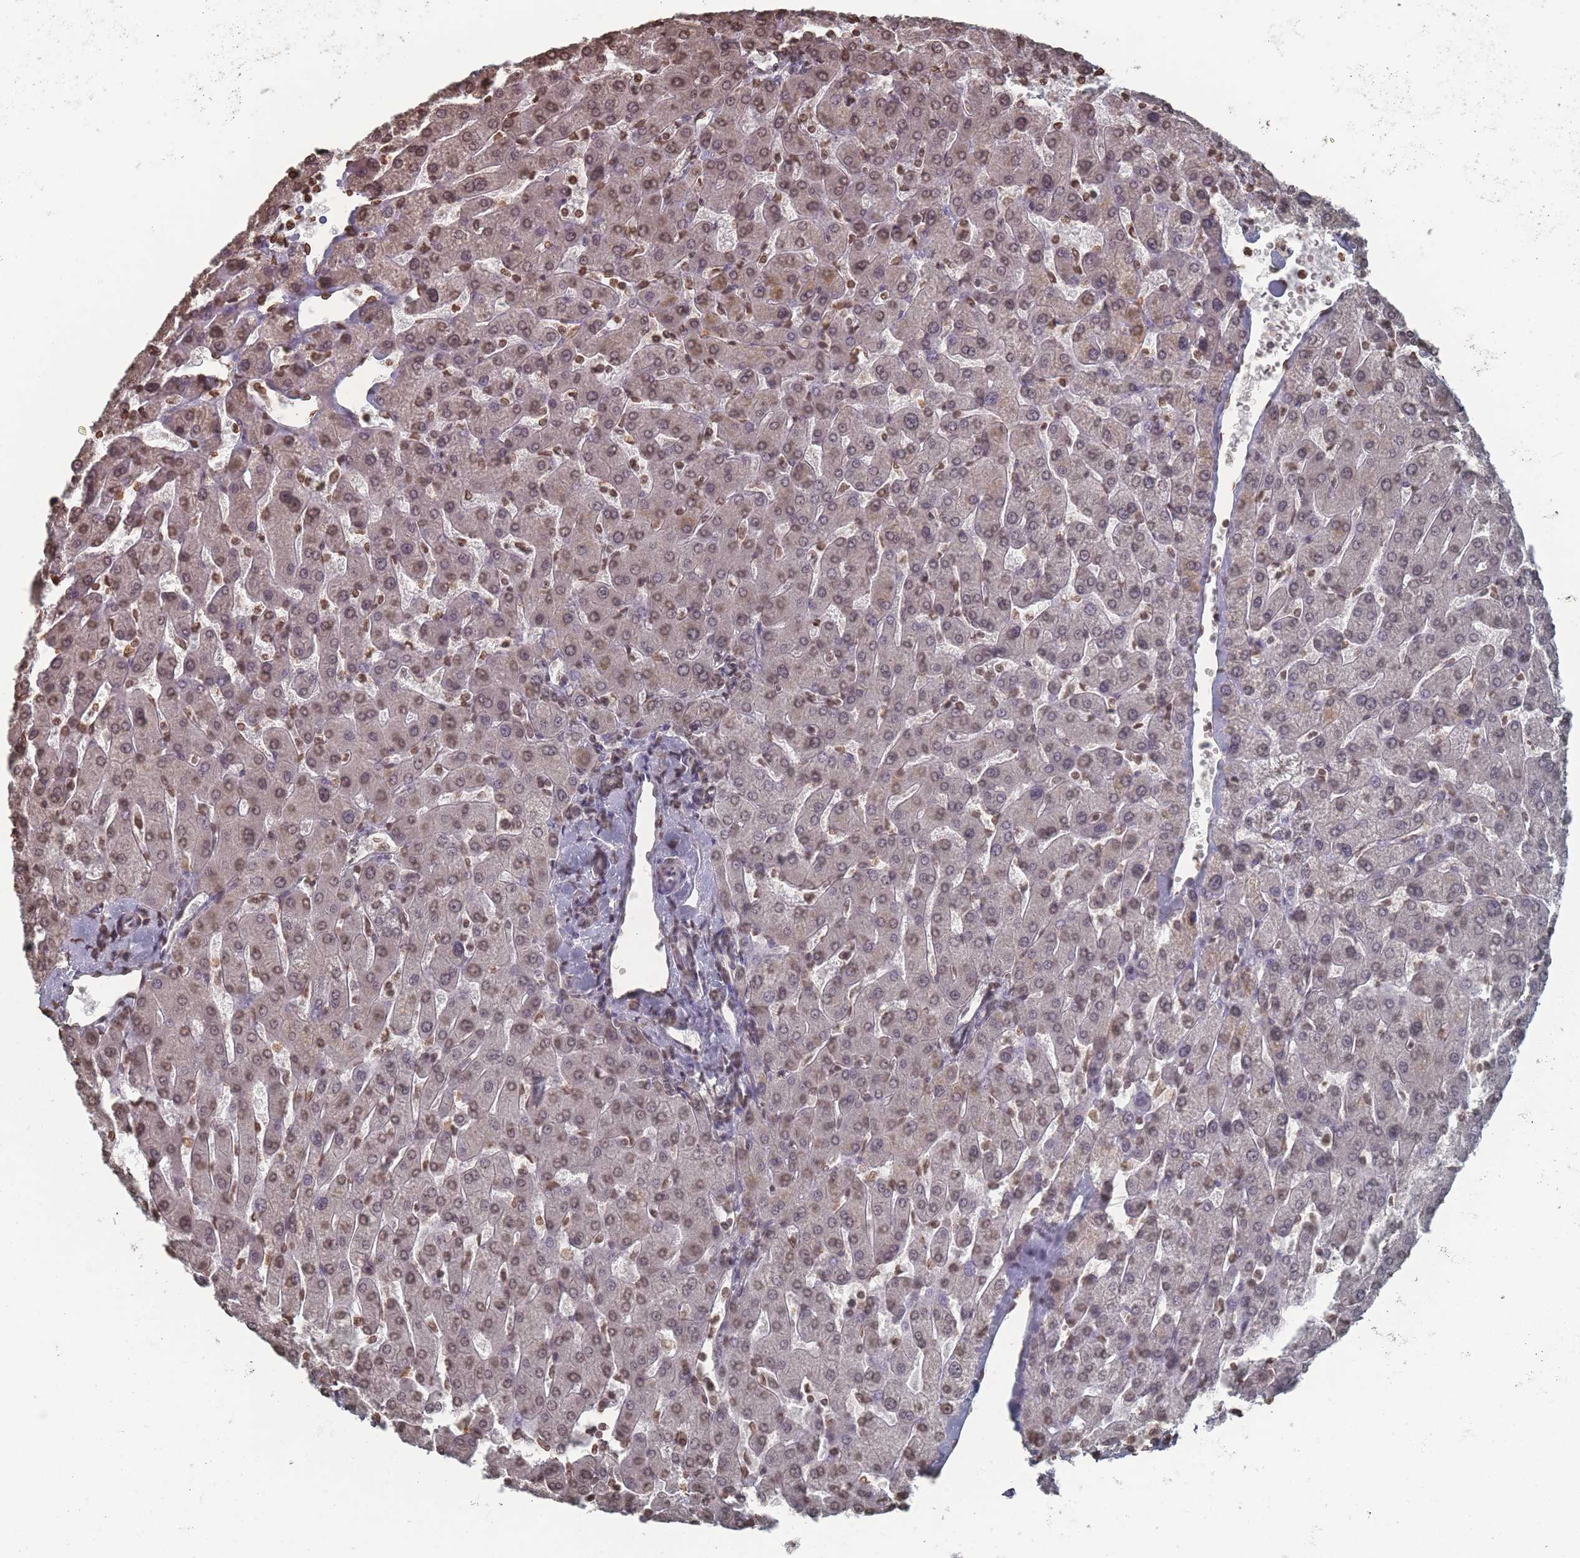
{"staining": {"intensity": "weak", "quantity": ">75%", "location": "nuclear"}, "tissue": "liver", "cell_type": "Cholangiocytes", "image_type": "normal", "snomed": [{"axis": "morphology", "description": "Normal tissue, NOS"}, {"axis": "topography", "description": "Liver"}], "caption": "An immunohistochemistry histopathology image of unremarkable tissue is shown. Protein staining in brown shows weak nuclear positivity in liver within cholangiocytes.", "gene": "PLEKHG5", "patient": {"sex": "male", "age": 55}}